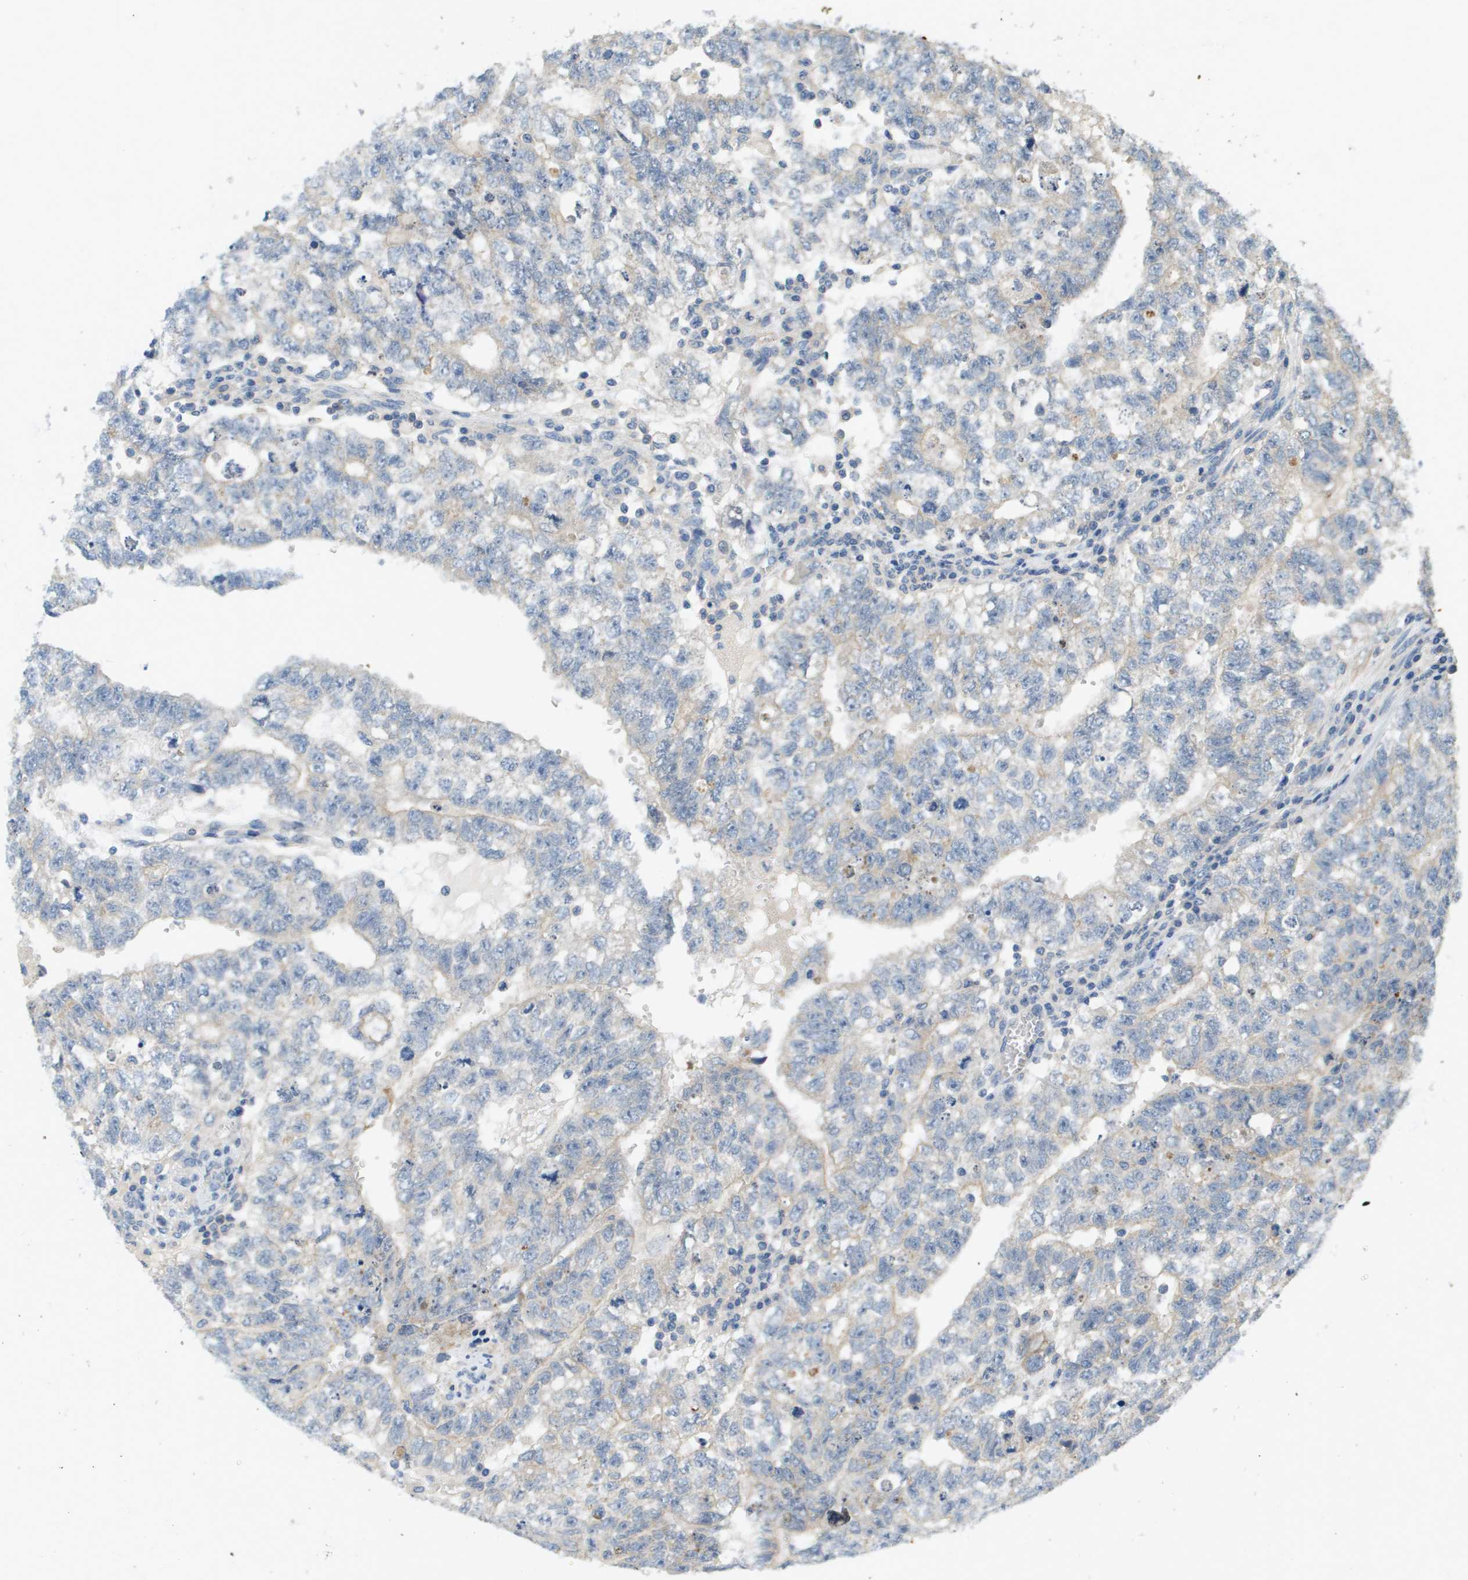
{"staining": {"intensity": "negative", "quantity": "none", "location": "none"}, "tissue": "testis cancer", "cell_type": "Tumor cells", "image_type": "cancer", "snomed": [{"axis": "morphology", "description": "Seminoma, NOS"}, {"axis": "morphology", "description": "Carcinoma, Embryonal, NOS"}, {"axis": "topography", "description": "Testis"}], "caption": "Immunohistochemistry (IHC) micrograph of neoplastic tissue: testis cancer stained with DAB (3,3'-diaminobenzidine) shows no significant protein expression in tumor cells.", "gene": "KRT23", "patient": {"sex": "male", "age": 38}}